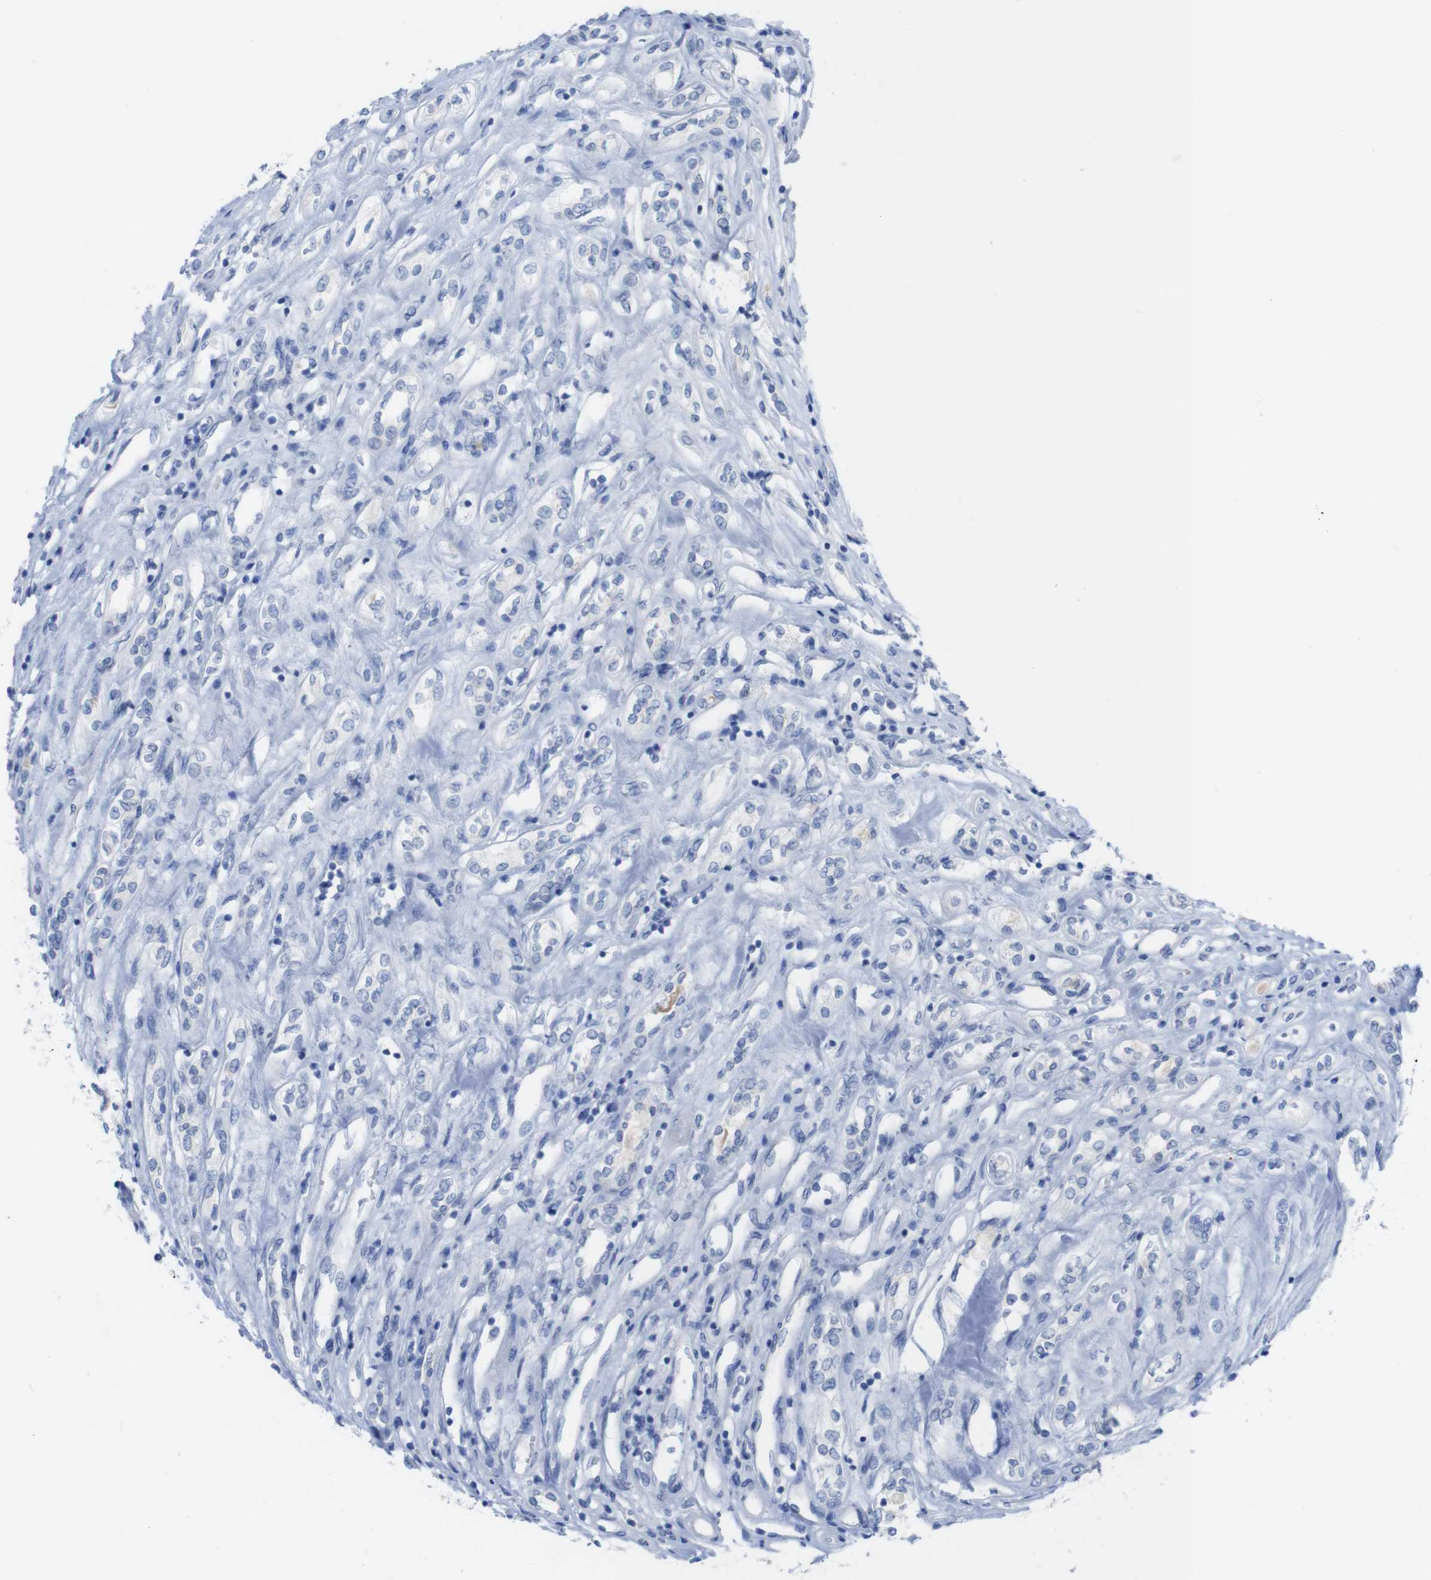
{"staining": {"intensity": "negative", "quantity": "none", "location": "none"}, "tissue": "renal cancer", "cell_type": "Tumor cells", "image_type": "cancer", "snomed": [{"axis": "morphology", "description": "Adenocarcinoma, NOS"}, {"axis": "topography", "description": "Kidney"}], "caption": "Photomicrograph shows no significant protein expression in tumor cells of adenocarcinoma (renal).", "gene": "PNMA1", "patient": {"sex": "female", "age": 70}}